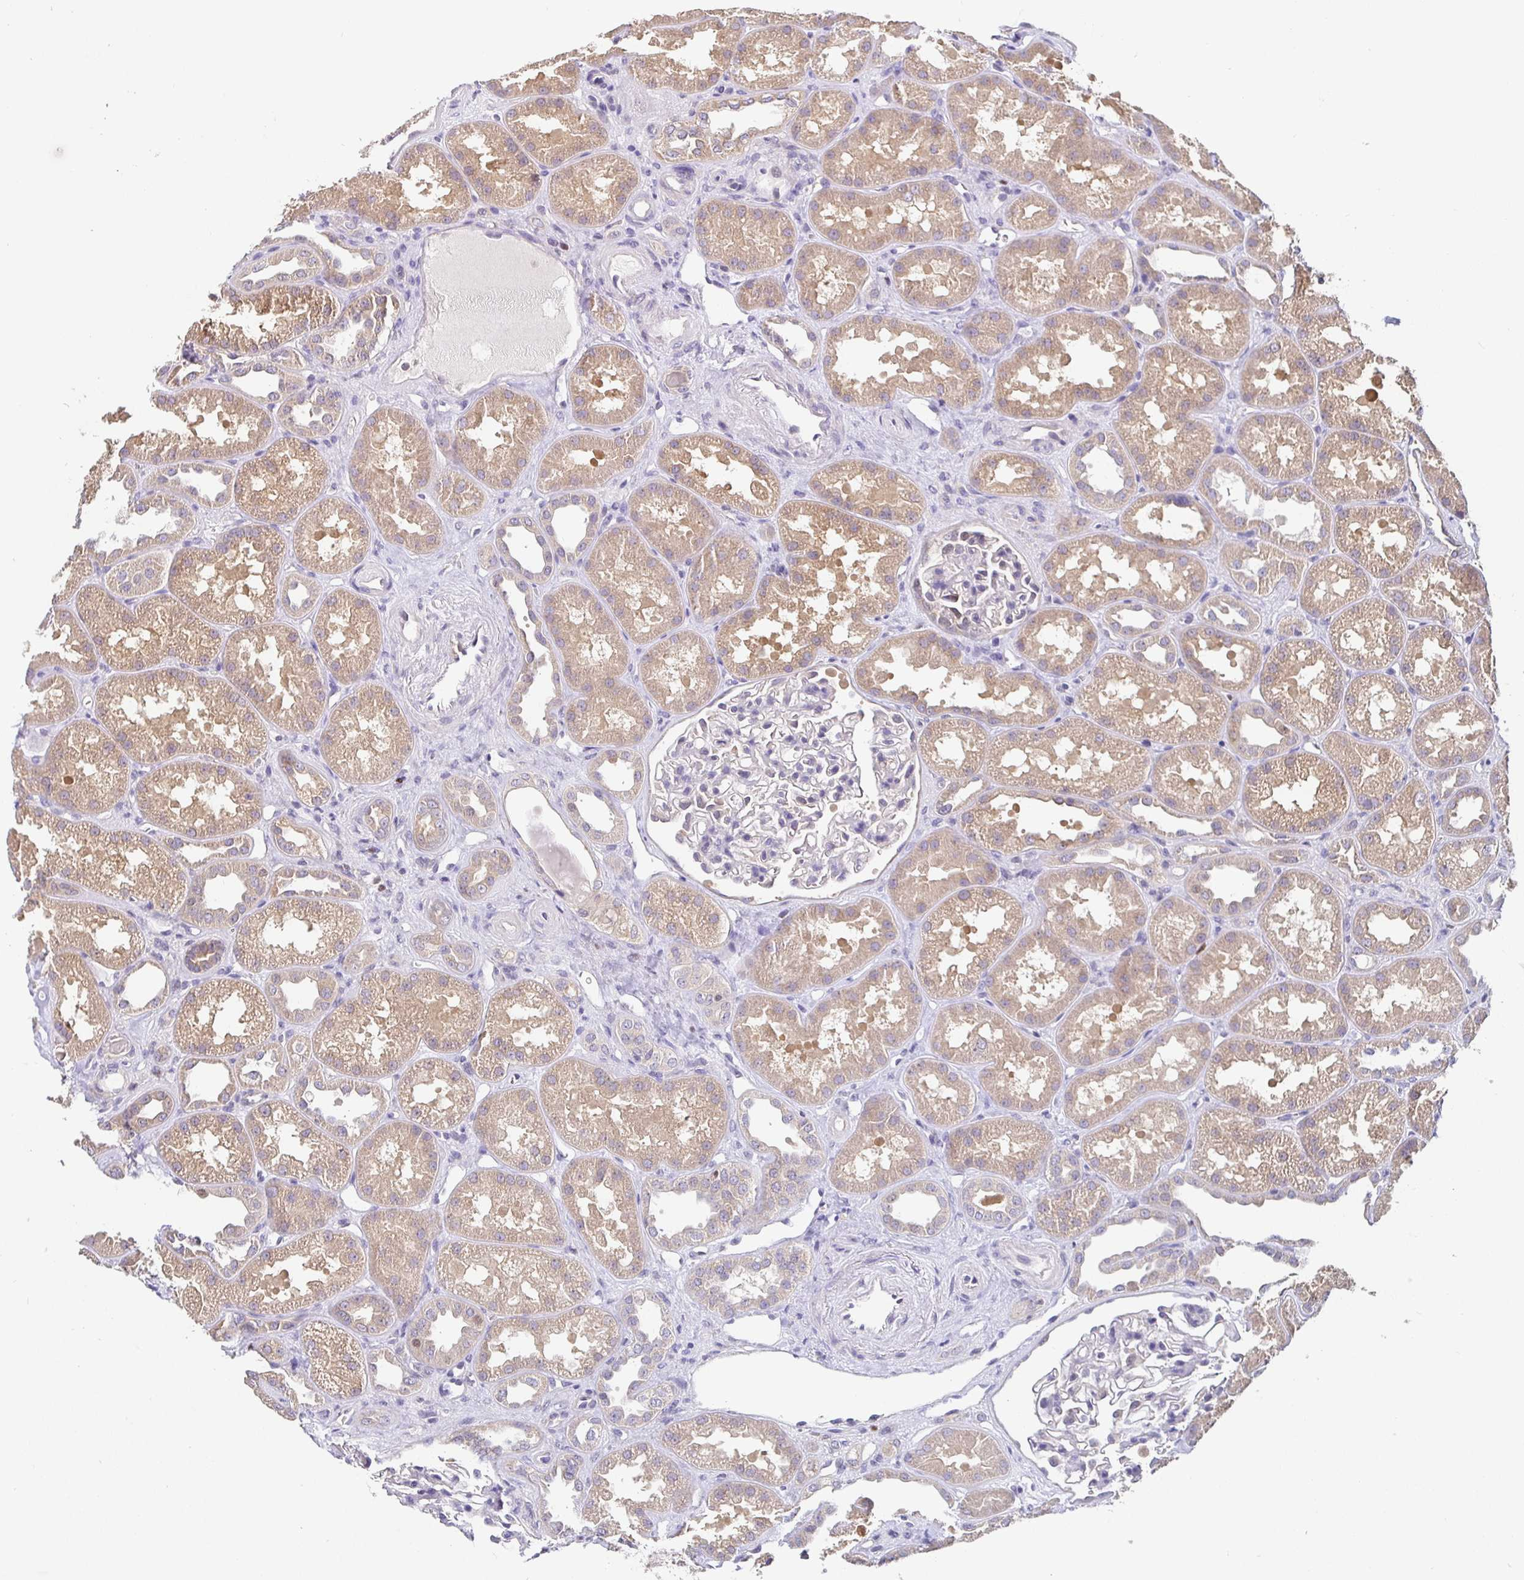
{"staining": {"intensity": "negative", "quantity": "none", "location": "none"}, "tissue": "kidney", "cell_type": "Cells in glomeruli", "image_type": "normal", "snomed": [{"axis": "morphology", "description": "Normal tissue, NOS"}, {"axis": "topography", "description": "Kidney"}], "caption": "IHC histopathology image of benign kidney stained for a protein (brown), which exhibits no staining in cells in glomeruli.", "gene": "SATB1", "patient": {"sex": "male", "age": 61}}